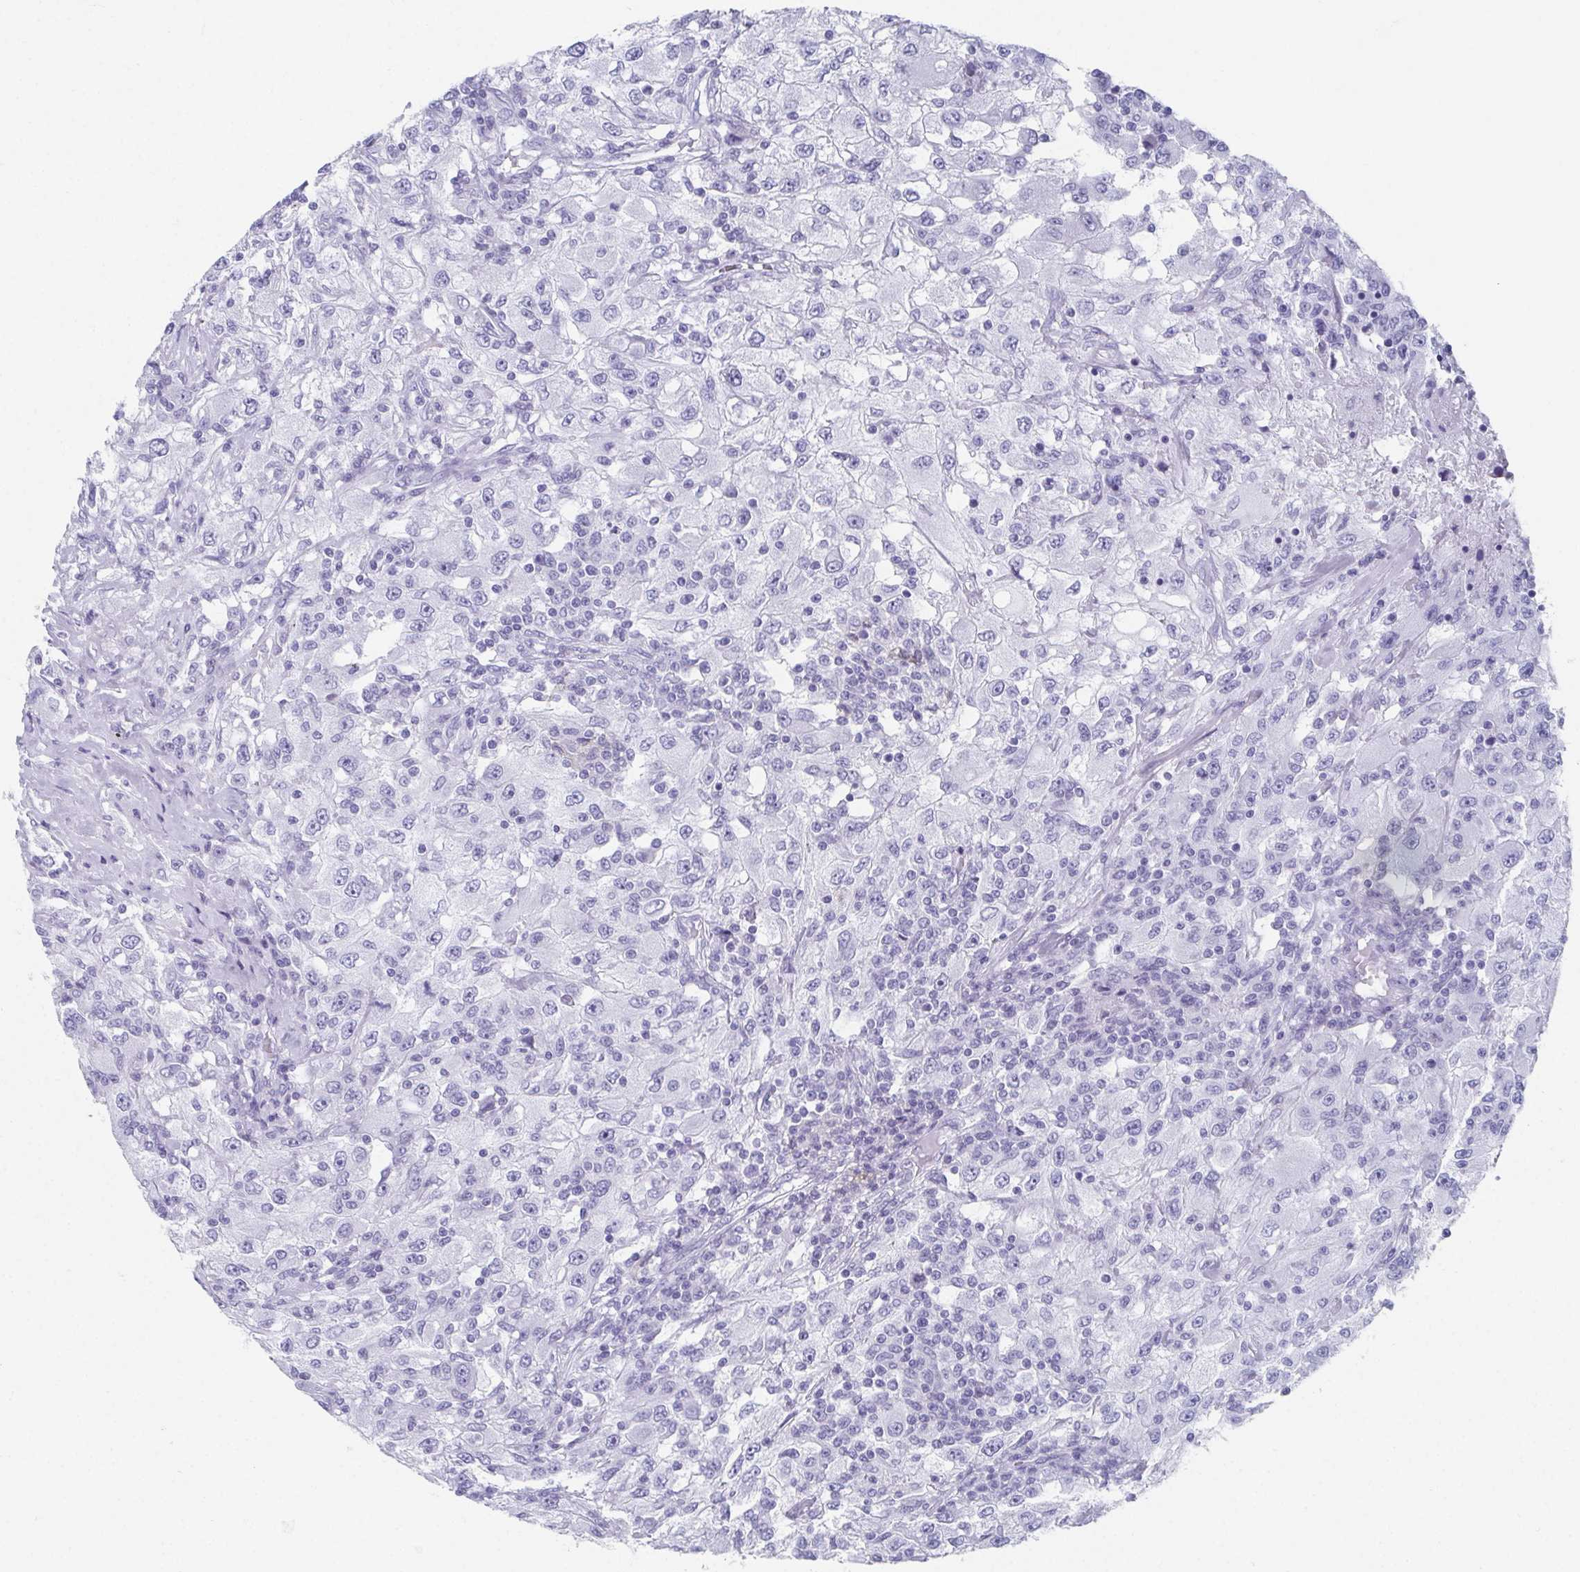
{"staining": {"intensity": "negative", "quantity": "none", "location": "none"}, "tissue": "renal cancer", "cell_type": "Tumor cells", "image_type": "cancer", "snomed": [{"axis": "morphology", "description": "Adenocarcinoma, NOS"}, {"axis": "topography", "description": "Kidney"}], "caption": "Immunohistochemistry (IHC) micrograph of human renal adenocarcinoma stained for a protein (brown), which exhibits no positivity in tumor cells.", "gene": "GHRL", "patient": {"sex": "female", "age": 67}}